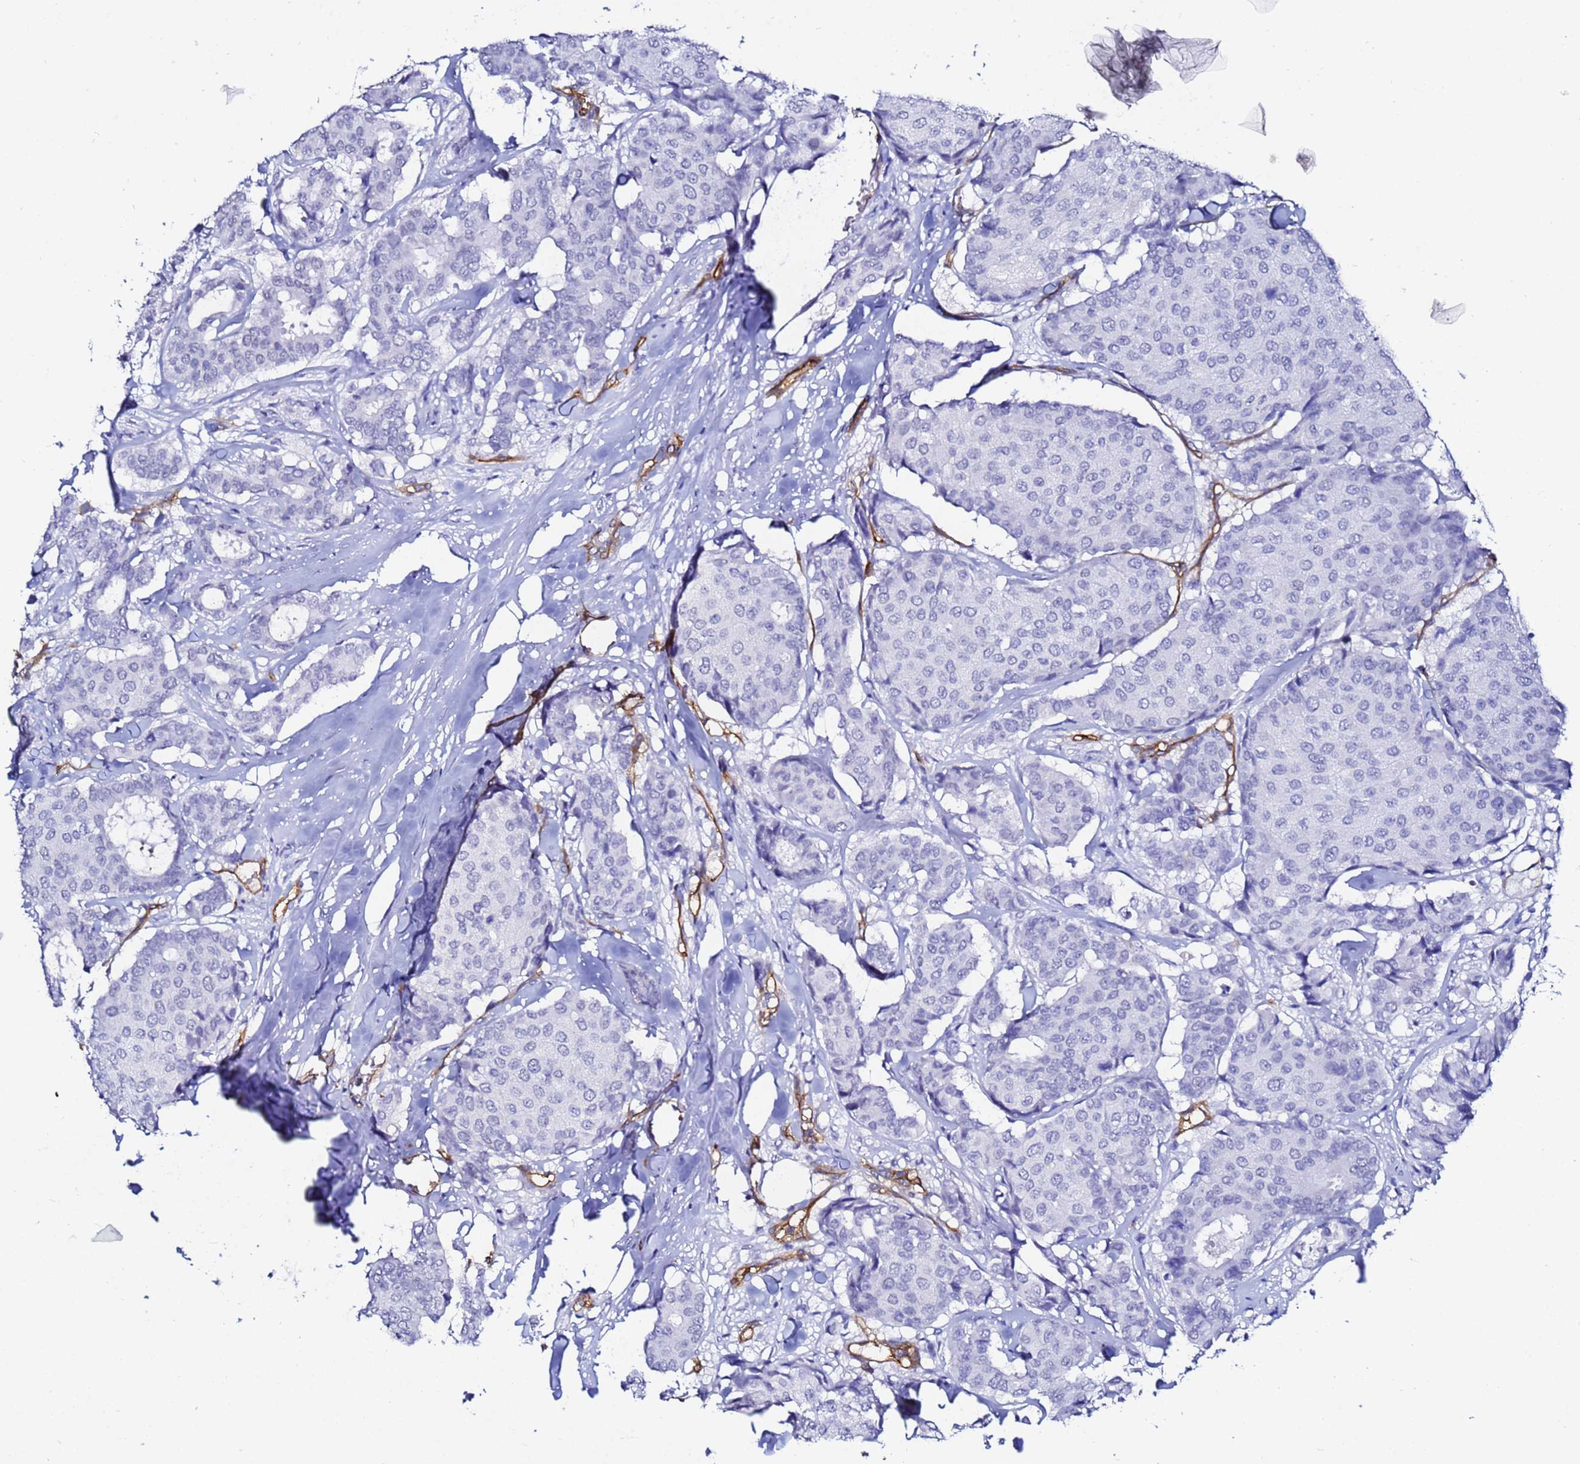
{"staining": {"intensity": "negative", "quantity": "none", "location": "none"}, "tissue": "breast cancer", "cell_type": "Tumor cells", "image_type": "cancer", "snomed": [{"axis": "morphology", "description": "Duct carcinoma"}, {"axis": "topography", "description": "Breast"}], "caption": "Immunohistochemistry of breast invasive ductal carcinoma exhibits no positivity in tumor cells.", "gene": "DEFB104A", "patient": {"sex": "female", "age": 75}}